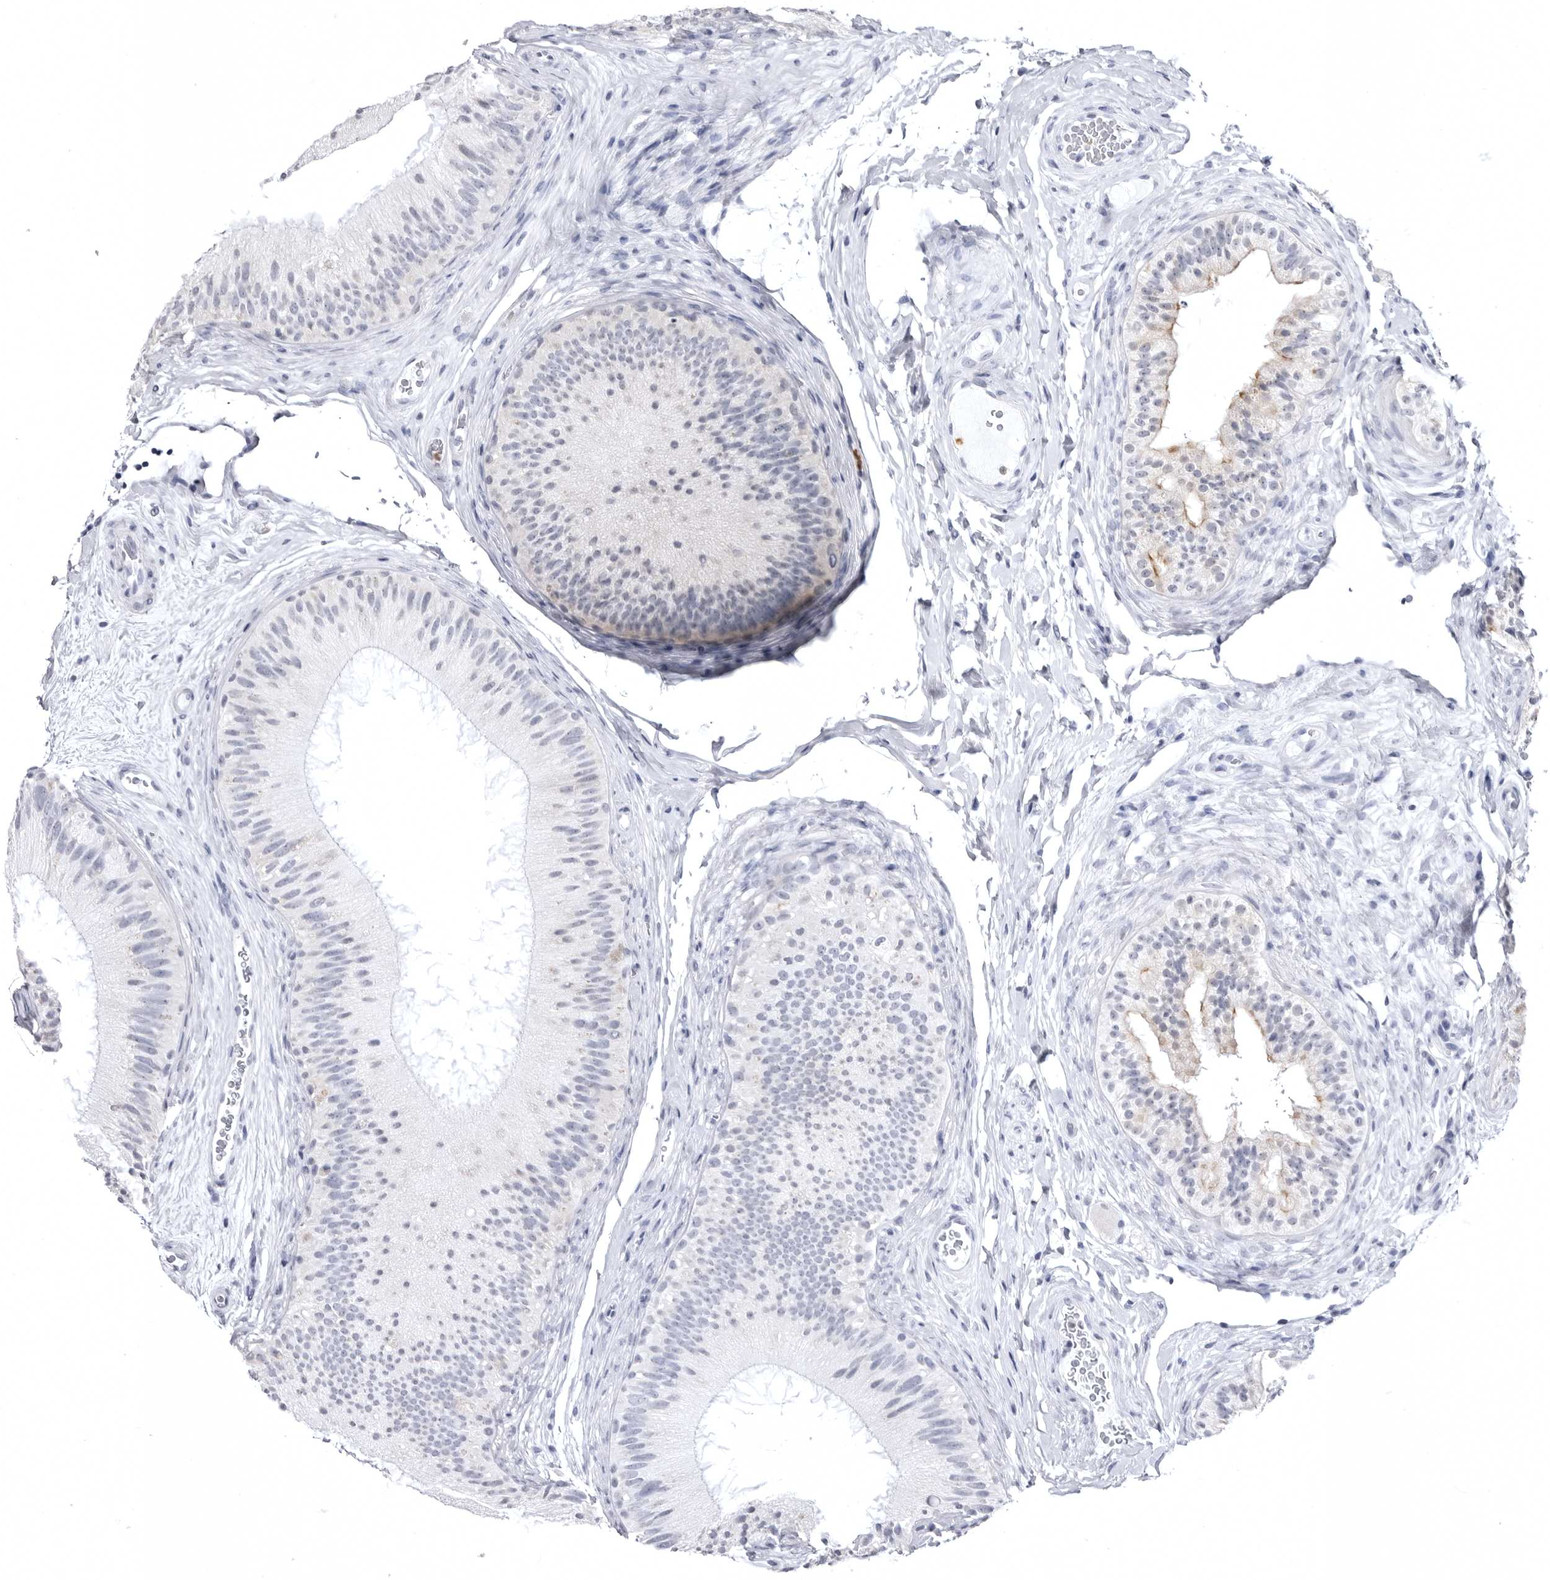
{"staining": {"intensity": "moderate", "quantity": "25%-75%", "location": "cytoplasmic/membranous"}, "tissue": "epididymis", "cell_type": "Glandular cells", "image_type": "normal", "snomed": [{"axis": "morphology", "description": "Normal tissue, NOS"}, {"axis": "topography", "description": "Epididymis"}], "caption": "Glandular cells reveal moderate cytoplasmic/membranous staining in about 25%-75% of cells in benign epididymis. (DAB = brown stain, brightfield microscopy at high magnification).", "gene": "STAP2", "patient": {"sex": "male", "age": 45}}